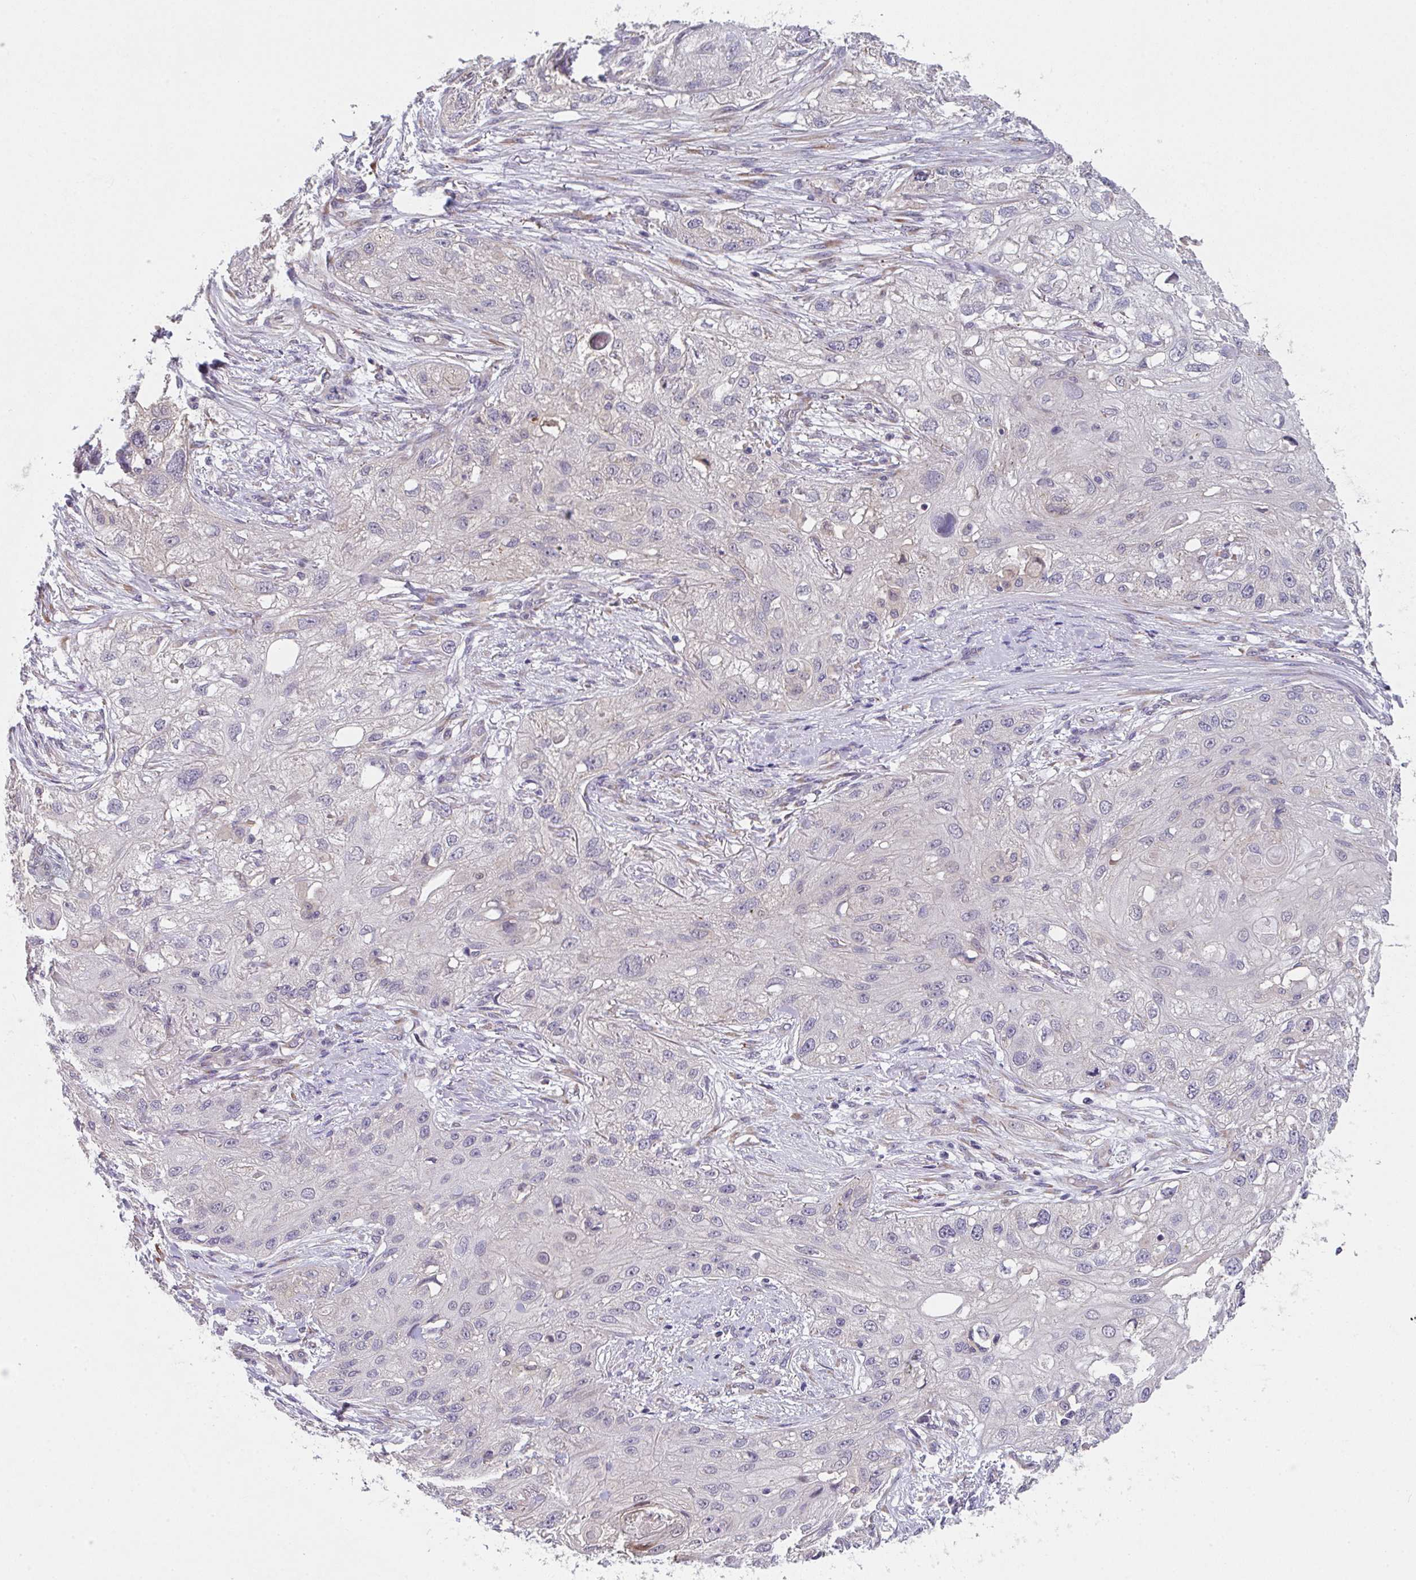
{"staining": {"intensity": "negative", "quantity": "none", "location": "none"}, "tissue": "skin cancer", "cell_type": "Tumor cells", "image_type": "cancer", "snomed": [{"axis": "morphology", "description": "Squamous cell carcinoma, NOS"}, {"axis": "topography", "description": "Skin"}, {"axis": "topography", "description": "Vulva"}], "caption": "Protein analysis of squamous cell carcinoma (skin) demonstrates no significant positivity in tumor cells.", "gene": "TSPAN31", "patient": {"sex": "female", "age": 86}}